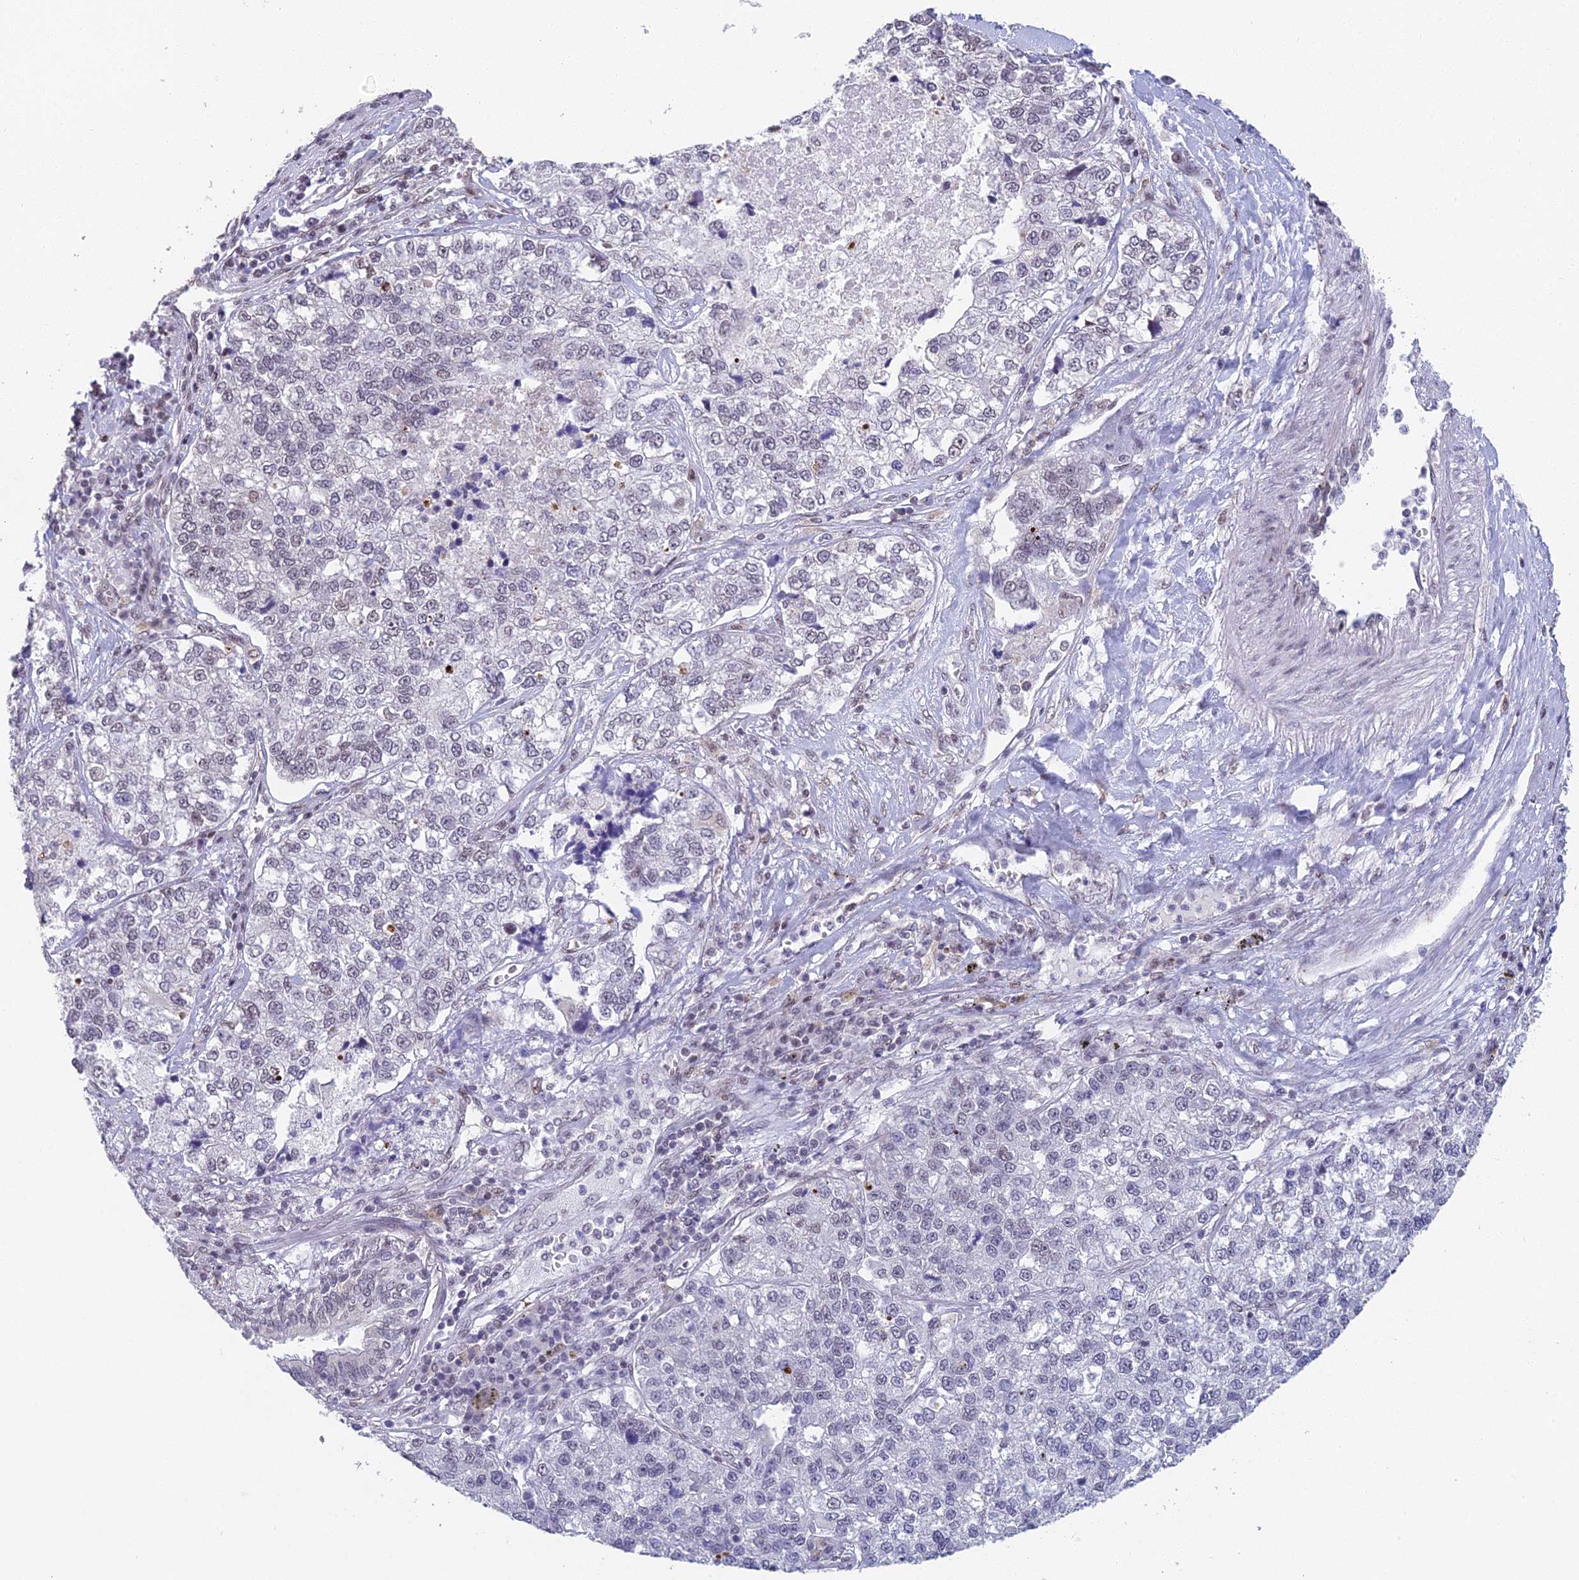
{"staining": {"intensity": "weak", "quantity": "<25%", "location": "nuclear"}, "tissue": "lung cancer", "cell_type": "Tumor cells", "image_type": "cancer", "snomed": [{"axis": "morphology", "description": "Adenocarcinoma, NOS"}, {"axis": "topography", "description": "Lung"}], "caption": "This is a photomicrograph of IHC staining of adenocarcinoma (lung), which shows no positivity in tumor cells.", "gene": "ABHD17A", "patient": {"sex": "male", "age": 49}}